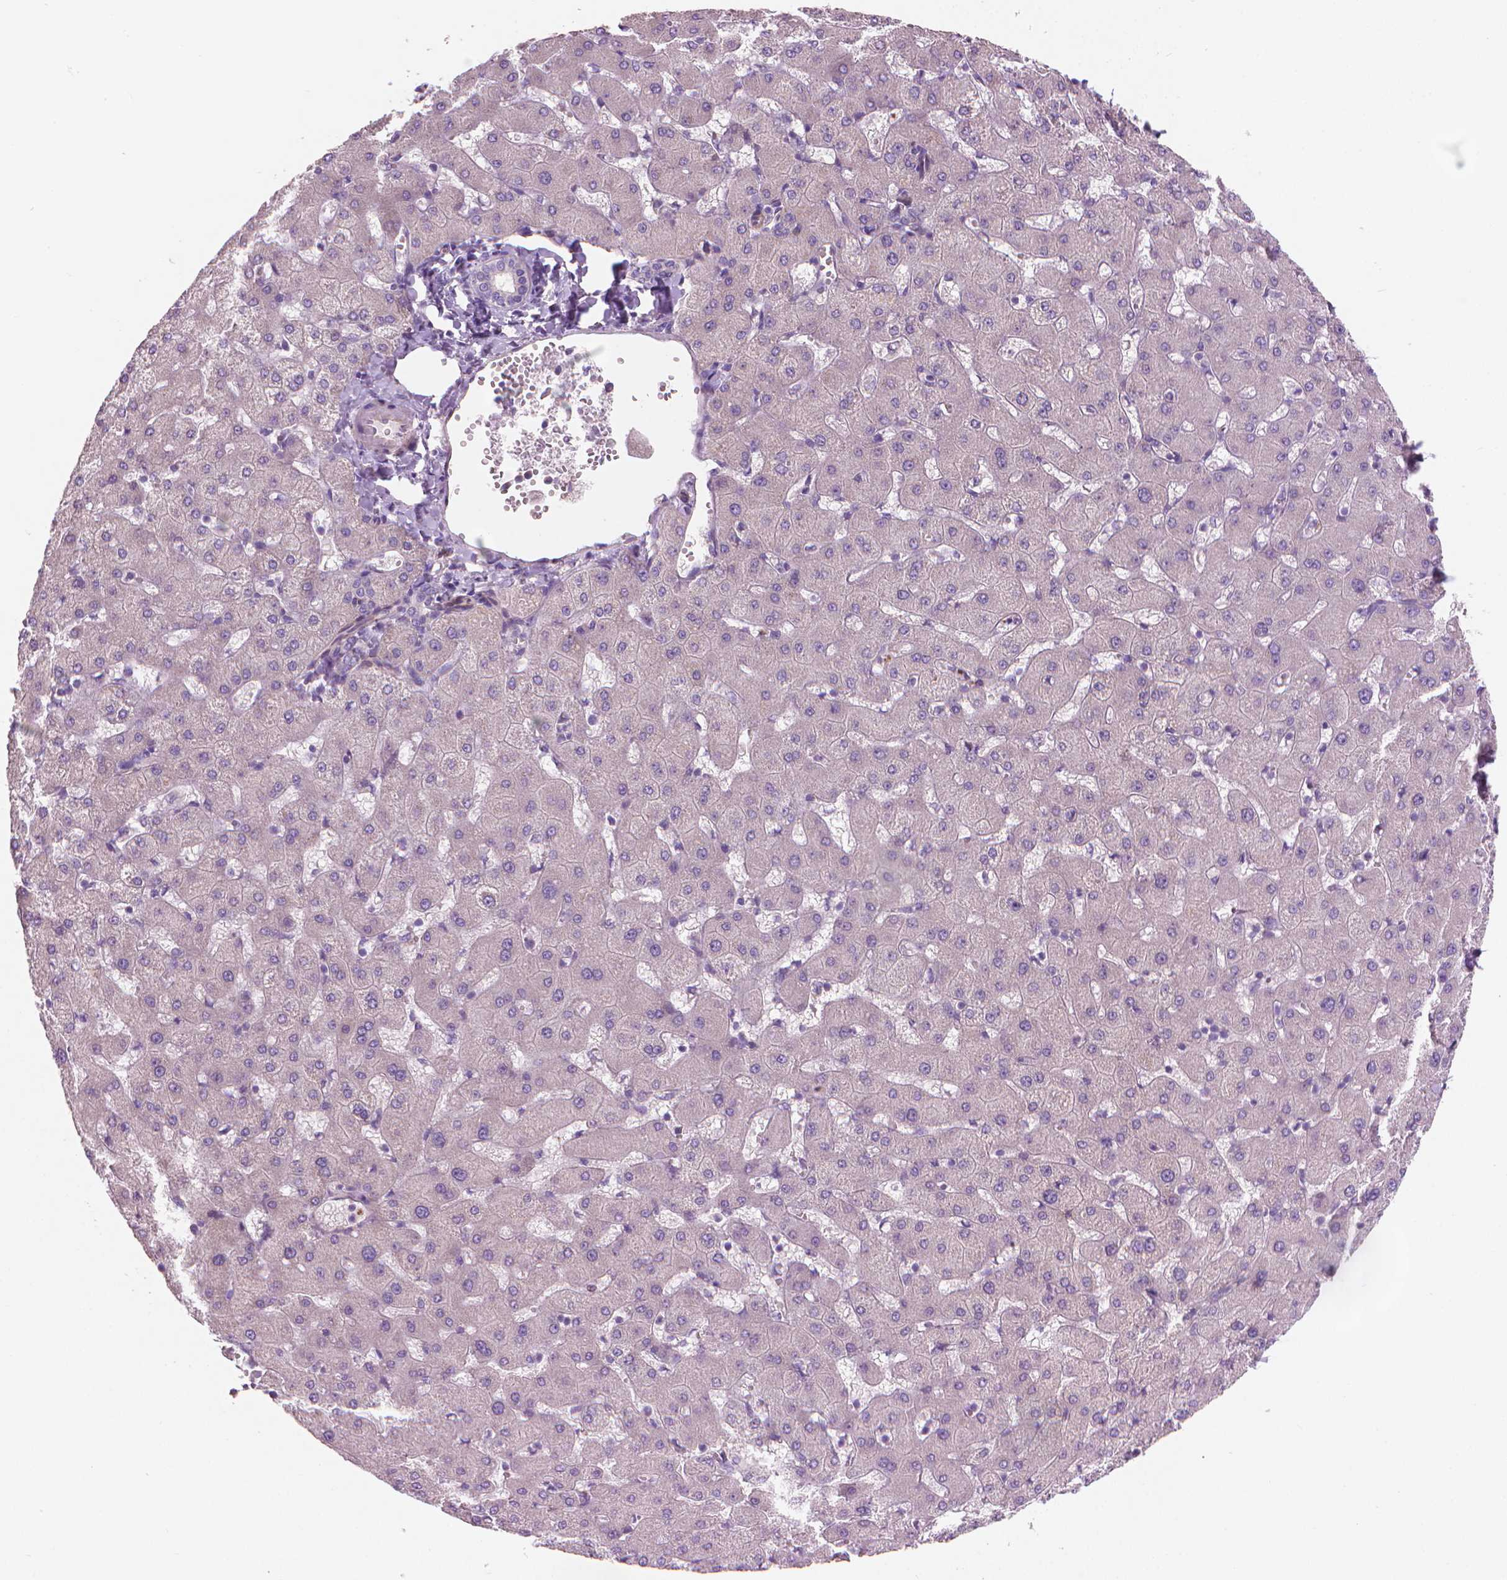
{"staining": {"intensity": "negative", "quantity": "none", "location": "none"}, "tissue": "liver", "cell_type": "Cholangiocytes", "image_type": "normal", "snomed": [{"axis": "morphology", "description": "Normal tissue, NOS"}, {"axis": "topography", "description": "Liver"}], "caption": "Micrograph shows no significant protein expression in cholangiocytes of benign liver. (DAB immunohistochemistry visualized using brightfield microscopy, high magnification).", "gene": "TTC29", "patient": {"sex": "female", "age": 63}}